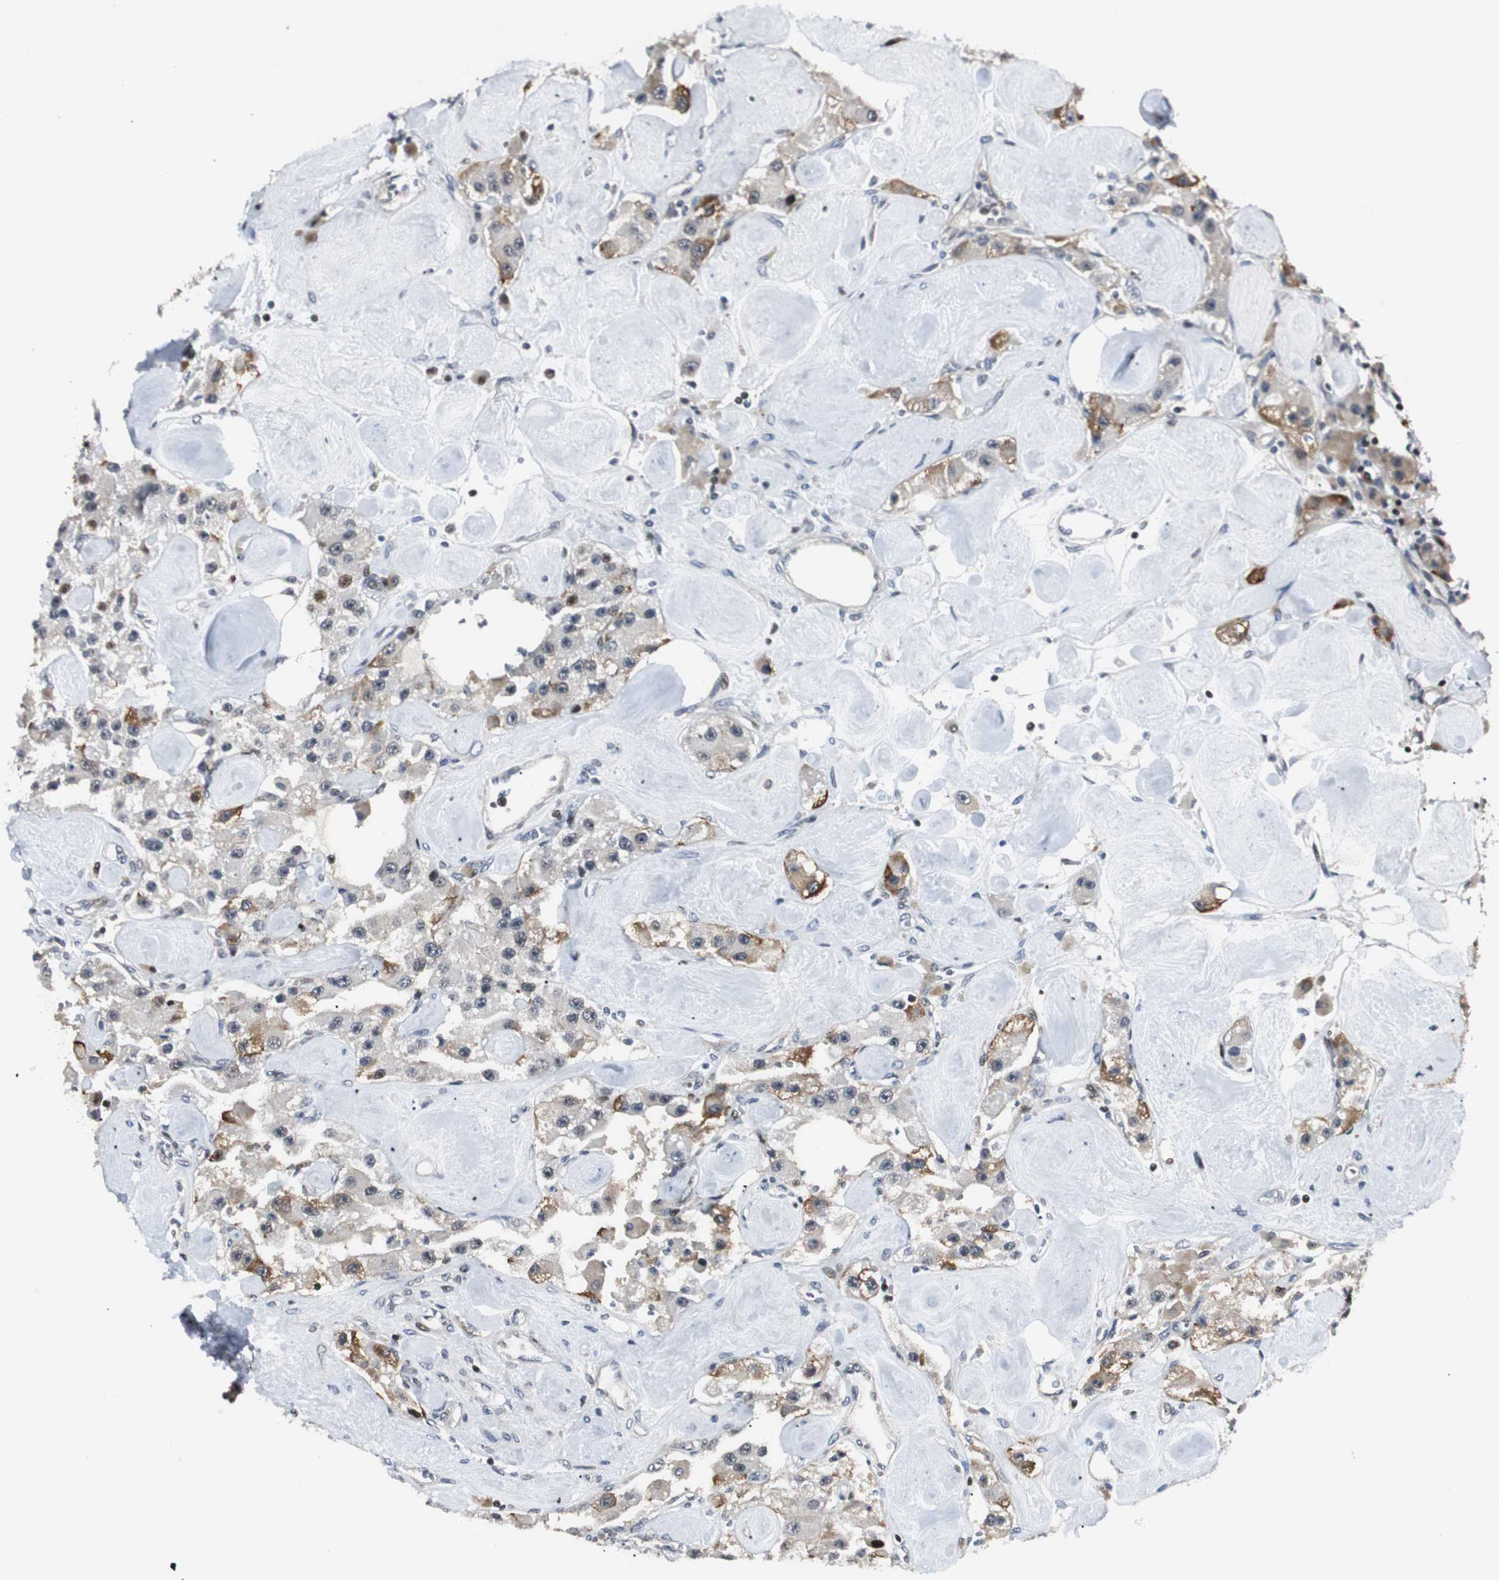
{"staining": {"intensity": "strong", "quantity": "<25%", "location": "cytoplasmic/membranous"}, "tissue": "carcinoid", "cell_type": "Tumor cells", "image_type": "cancer", "snomed": [{"axis": "morphology", "description": "Carcinoid, malignant, NOS"}, {"axis": "topography", "description": "Pancreas"}], "caption": "Immunohistochemical staining of human carcinoid exhibits medium levels of strong cytoplasmic/membranous protein staining in approximately <25% of tumor cells. The staining was performed using DAB, with brown indicating positive protein expression. Nuclei are stained blue with hematoxylin.", "gene": "RAD1", "patient": {"sex": "male", "age": 41}}